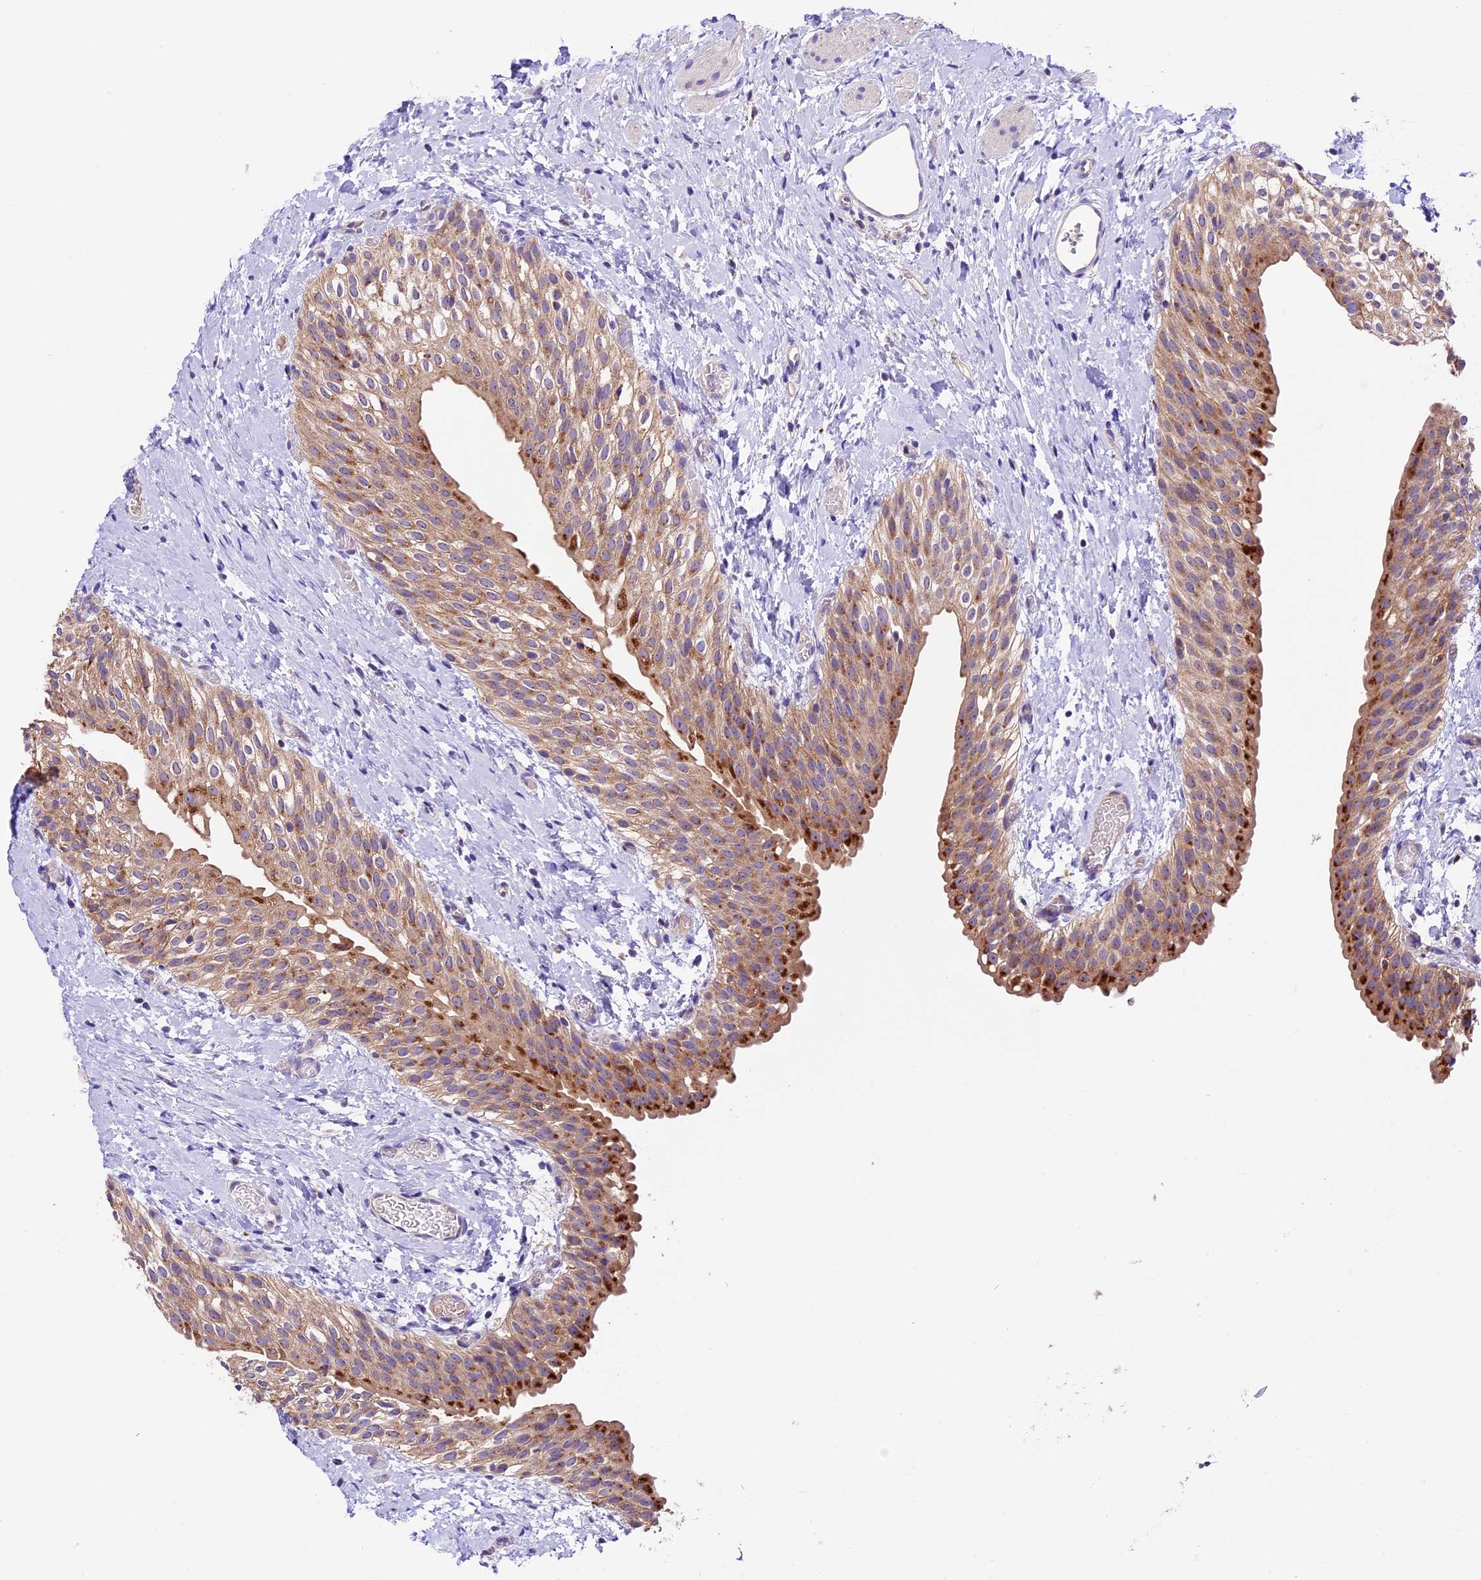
{"staining": {"intensity": "moderate", "quantity": ">75%", "location": "cytoplasmic/membranous"}, "tissue": "urinary bladder", "cell_type": "Urothelial cells", "image_type": "normal", "snomed": [{"axis": "morphology", "description": "Normal tissue, NOS"}, {"axis": "topography", "description": "Urinary bladder"}], "caption": "Protein staining by immunohistochemistry (IHC) exhibits moderate cytoplasmic/membranous staining in about >75% of urothelial cells in benign urinary bladder.", "gene": "METTL22", "patient": {"sex": "male", "age": 1}}